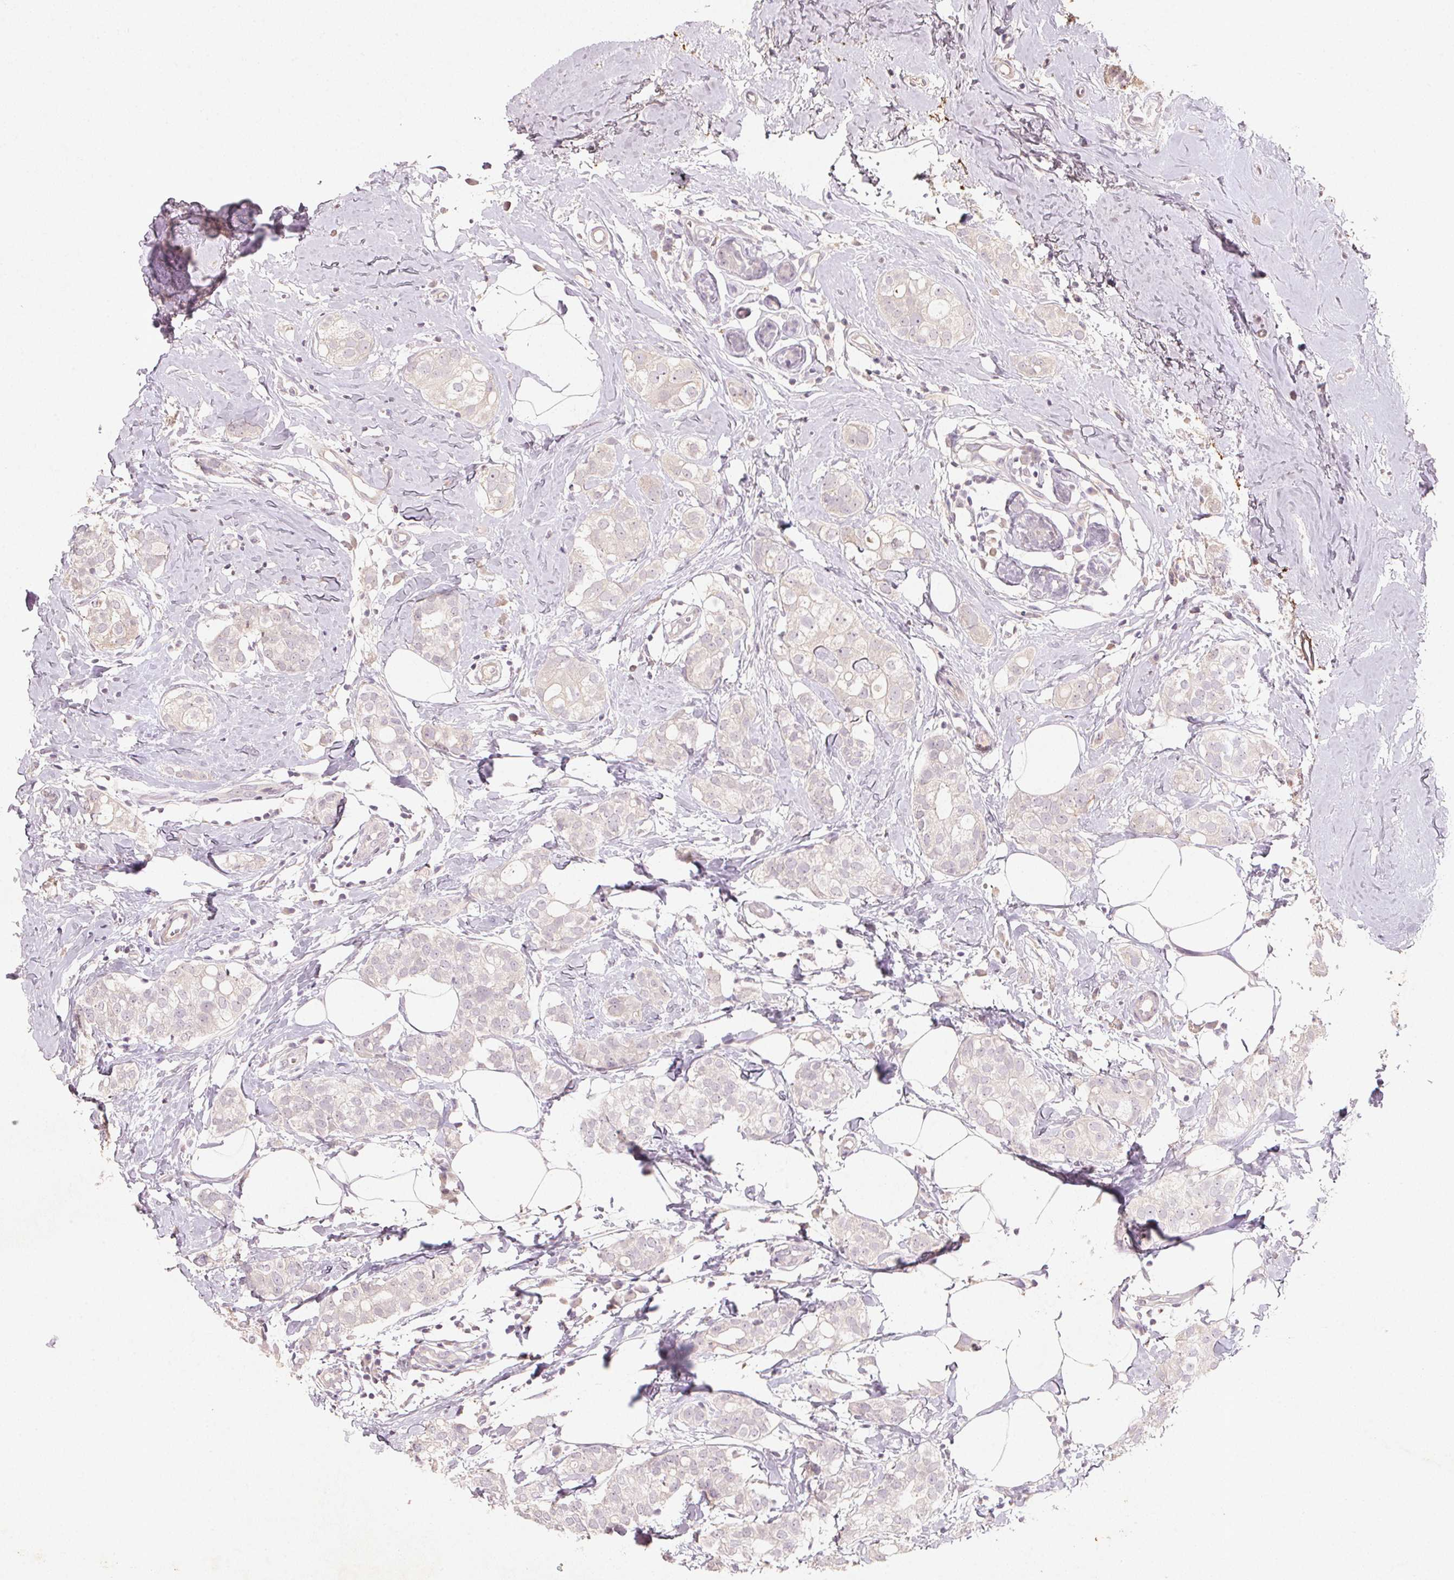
{"staining": {"intensity": "negative", "quantity": "none", "location": "none"}, "tissue": "breast cancer", "cell_type": "Tumor cells", "image_type": "cancer", "snomed": [{"axis": "morphology", "description": "Duct carcinoma"}, {"axis": "topography", "description": "Breast"}], "caption": "Protein analysis of breast intraductal carcinoma exhibits no significant staining in tumor cells.", "gene": "CXCL5", "patient": {"sex": "female", "age": 40}}